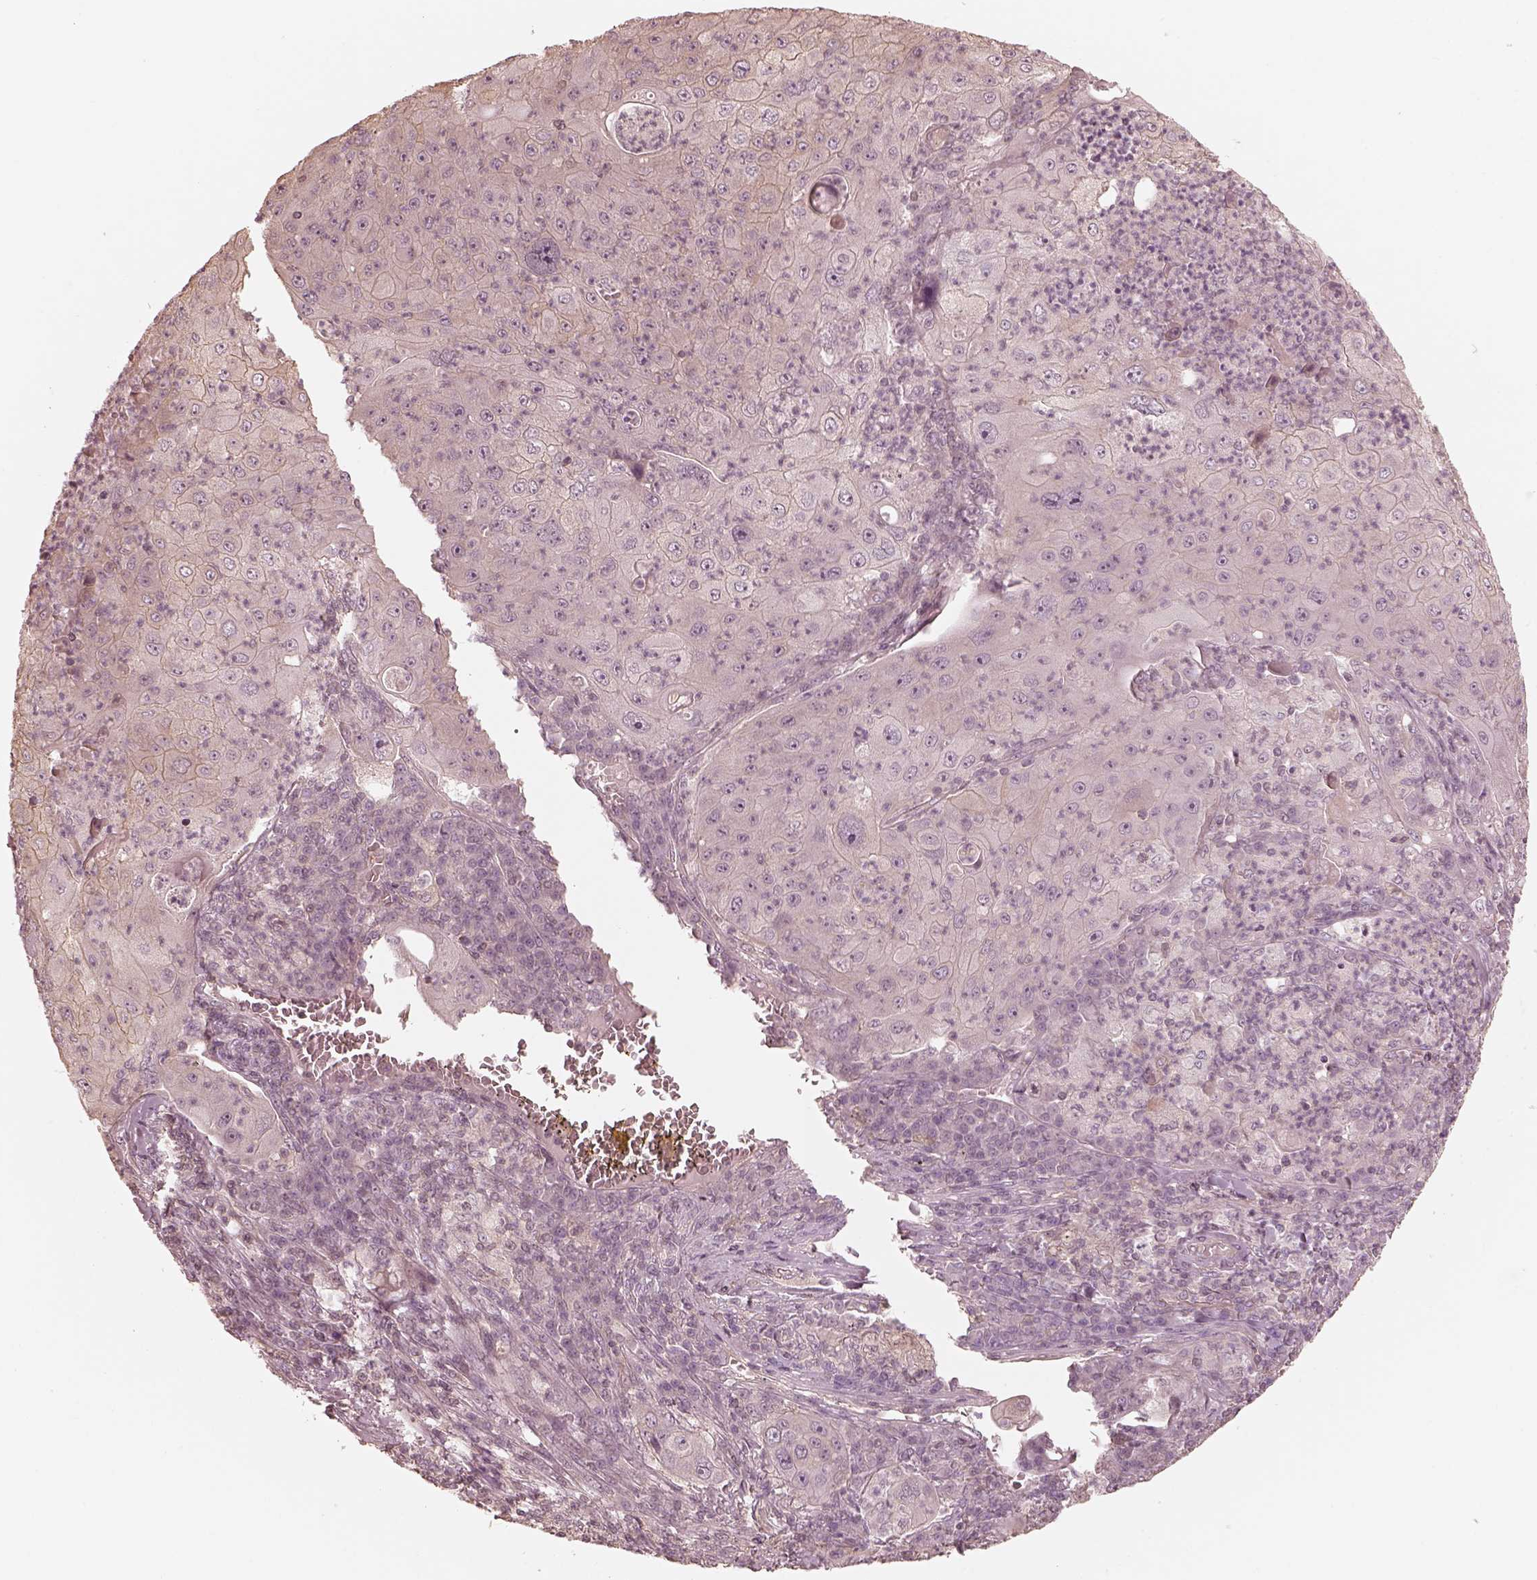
{"staining": {"intensity": "negative", "quantity": "none", "location": "none"}, "tissue": "lung cancer", "cell_type": "Tumor cells", "image_type": "cancer", "snomed": [{"axis": "morphology", "description": "Squamous cell carcinoma, NOS"}, {"axis": "topography", "description": "Lung"}], "caption": "An image of human squamous cell carcinoma (lung) is negative for staining in tumor cells.", "gene": "KIF5C", "patient": {"sex": "female", "age": 59}}